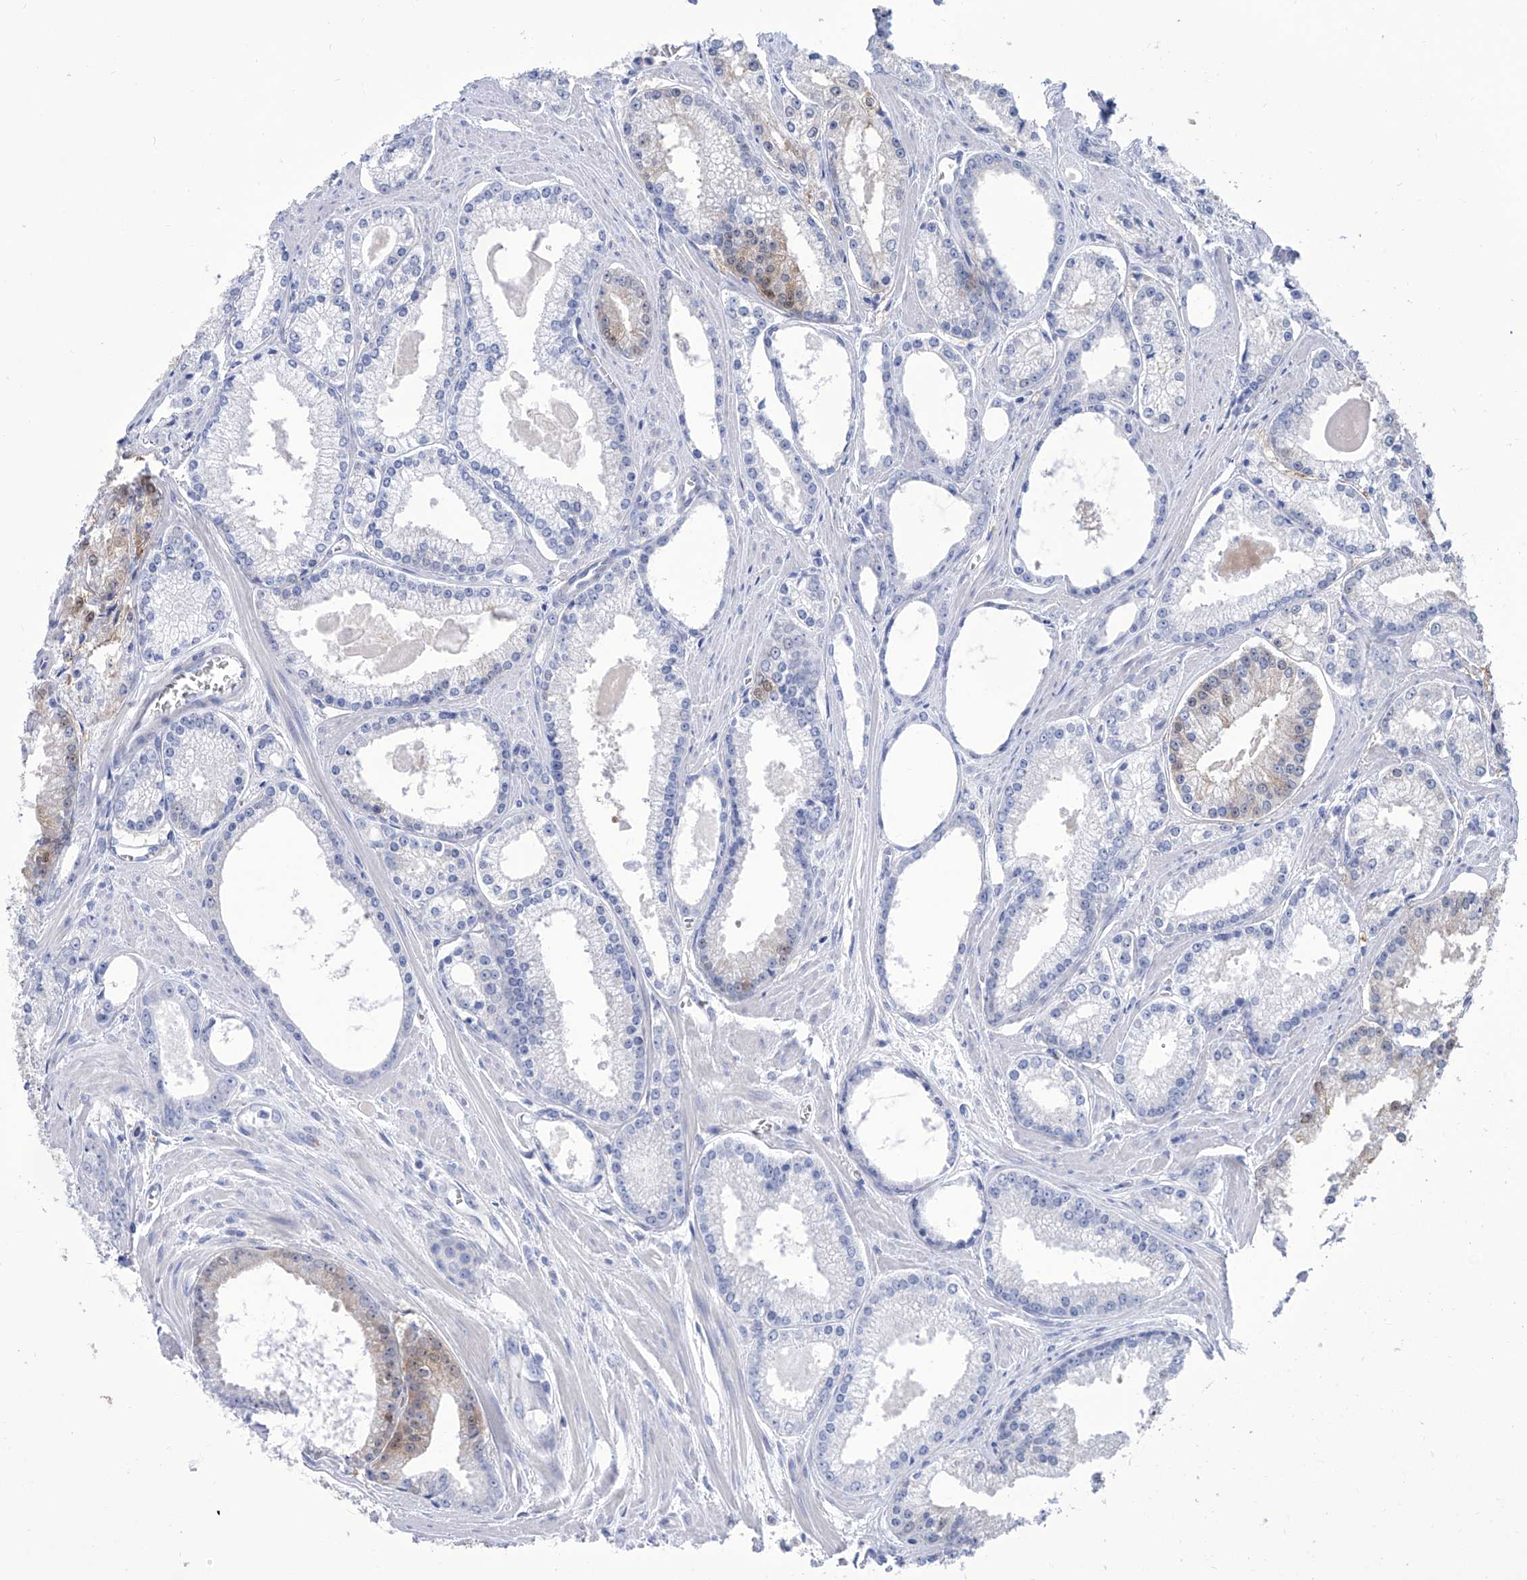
{"staining": {"intensity": "weak", "quantity": "<25%", "location": "cytoplasmic/membranous,nuclear"}, "tissue": "prostate cancer", "cell_type": "Tumor cells", "image_type": "cancer", "snomed": [{"axis": "morphology", "description": "Adenocarcinoma, Low grade"}, {"axis": "topography", "description": "Prostate"}], "caption": "Immunohistochemistry of human prostate cancer (adenocarcinoma (low-grade)) demonstrates no staining in tumor cells.", "gene": "SMS", "patient": {"sex": "male", "age": 54}}